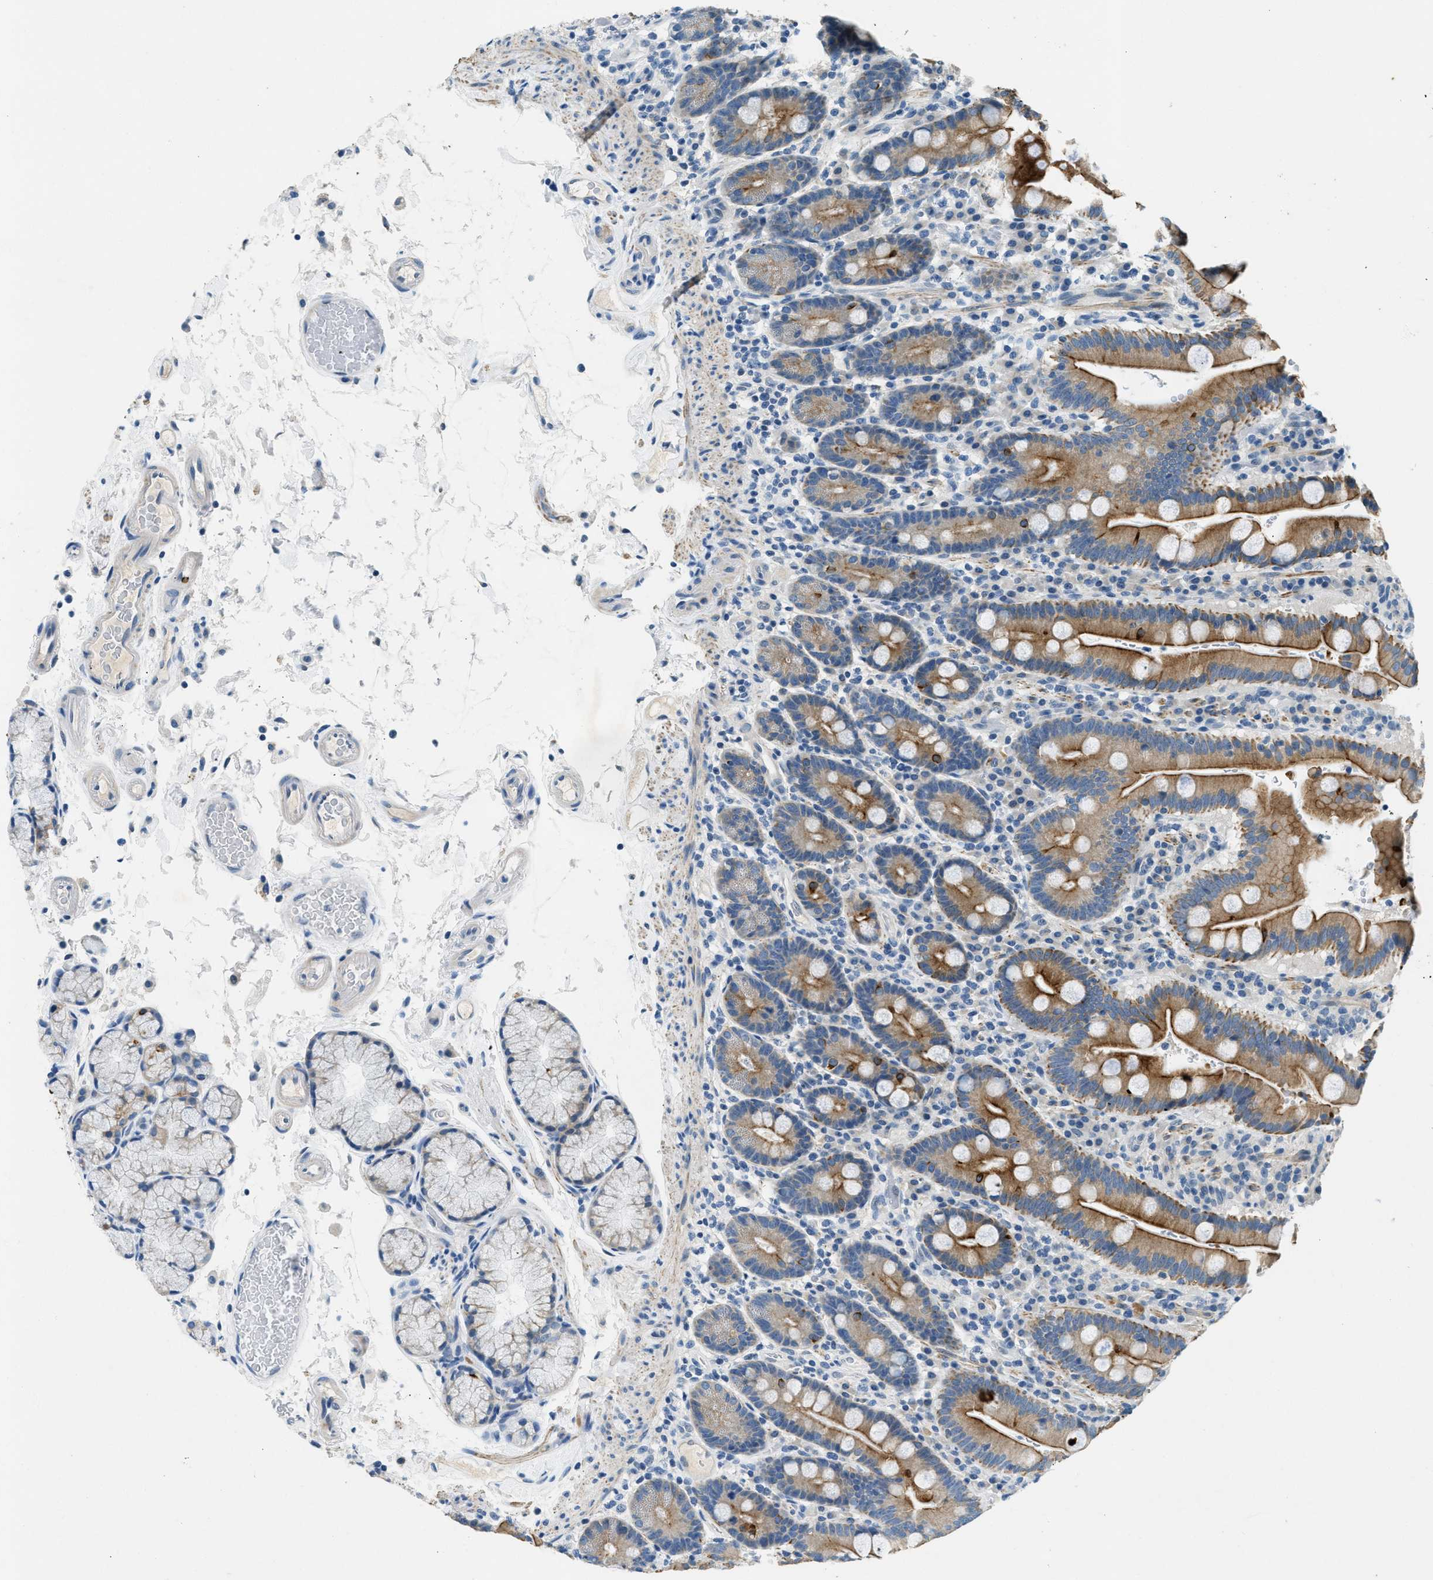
{"staining": {"intensity": "moderate", "quantity": ">75%", "location": "cytoplasmic/membranous"}, "tissue": "duodenum", "cell_type": "Glandular cells", "image_type": "normal", "snomed": [{"axis": "morphology", "description": "Normal tissue, NOS"}, {"axis": "topography", "description": "Small intestine, NOS"}], "caption": "Immunohistochemistry (DAB (3,3'-diaminobenzidine)) staining of normal duodenum displays moderate cytoplasmic/membranous protein staining in about >75% of glandular cells.", "gene": "CFAP20", "patient": {"sex": "female", "age": 71}}